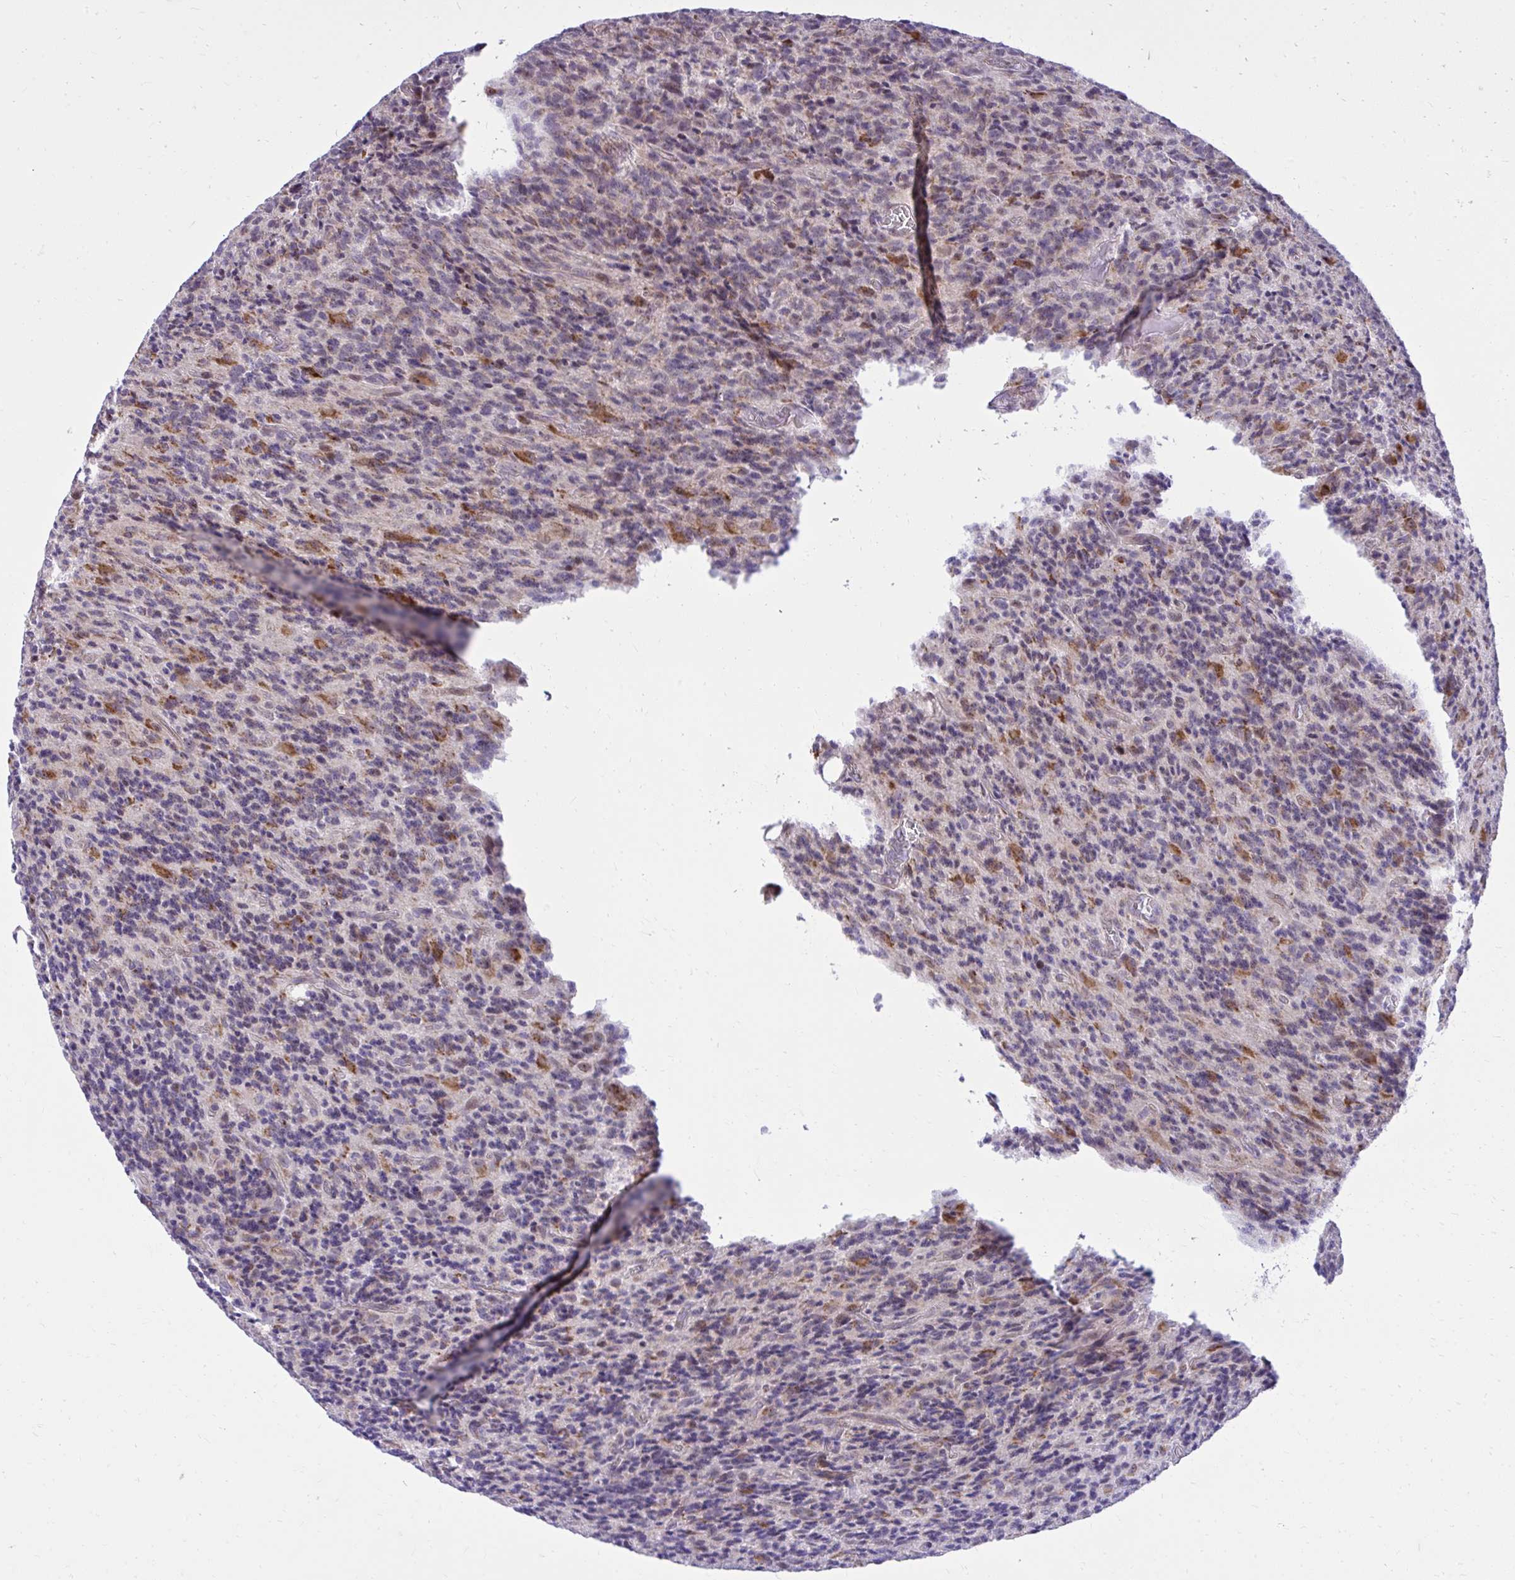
{"staining": {"intensity": "negative", "quantity": "none", "location": "none"}, "tissue": "glioma", "cell_type": "Tumor cells", "image_type": "cancer", "snomed": [{"axis": "morphology", "description": "Glioma, malignant, High grade"}, {"axis": "topography", "description": "Brain"}], "caption": "Image shows no protein staining in tumor cells of malignant glioma (high-grade) tissue.", "gene": "GPRIN3", "patient": {"sex": "male", "age": 76}}